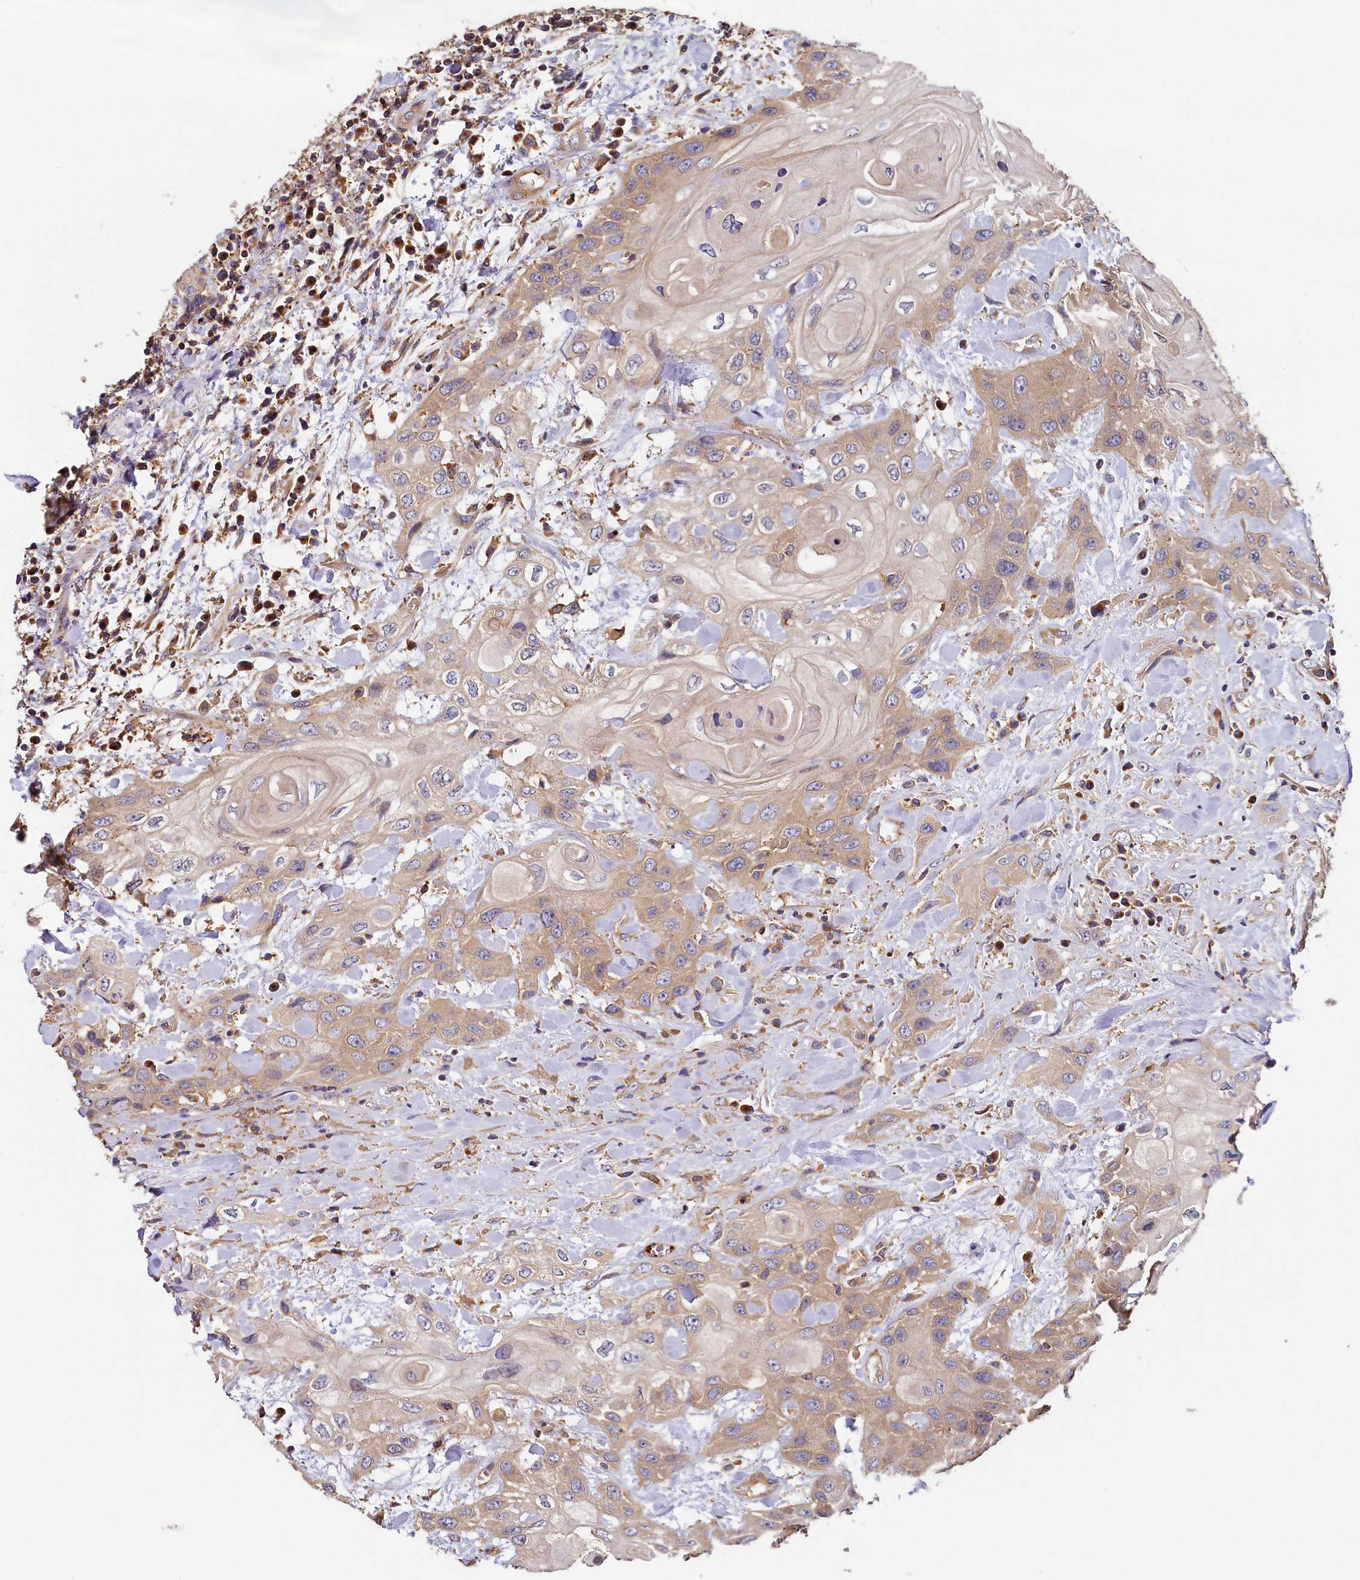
{"staining": {"intensity": "weak", "quantity": "25%-75%", "location": "cytoplasmic/membranous"}, "tissue": "head and neck cancer", "cell_type": "Tumor cells", "image_type": "cancer", "snomed": [{"axis": "morphology", "description": "Squamous cell carcinoma, NOS"}, {"axis": "topography", "description": "Head-Neck"}], "caption": "Head and neck squamous cell carcinoma was stained to show a protein in brown. There is low levels of weak cytoplasmic/membranous staining in approximately 25%-75% of tumor cells. The staining was performed using DAB (3,3'-diaminobenzidine), with brown indicating positive protein expression. Nuclei are stained blue with hematoxylin.", "gene": "PPIP5K1", "patient": {"sex": "female", "age": 43}}